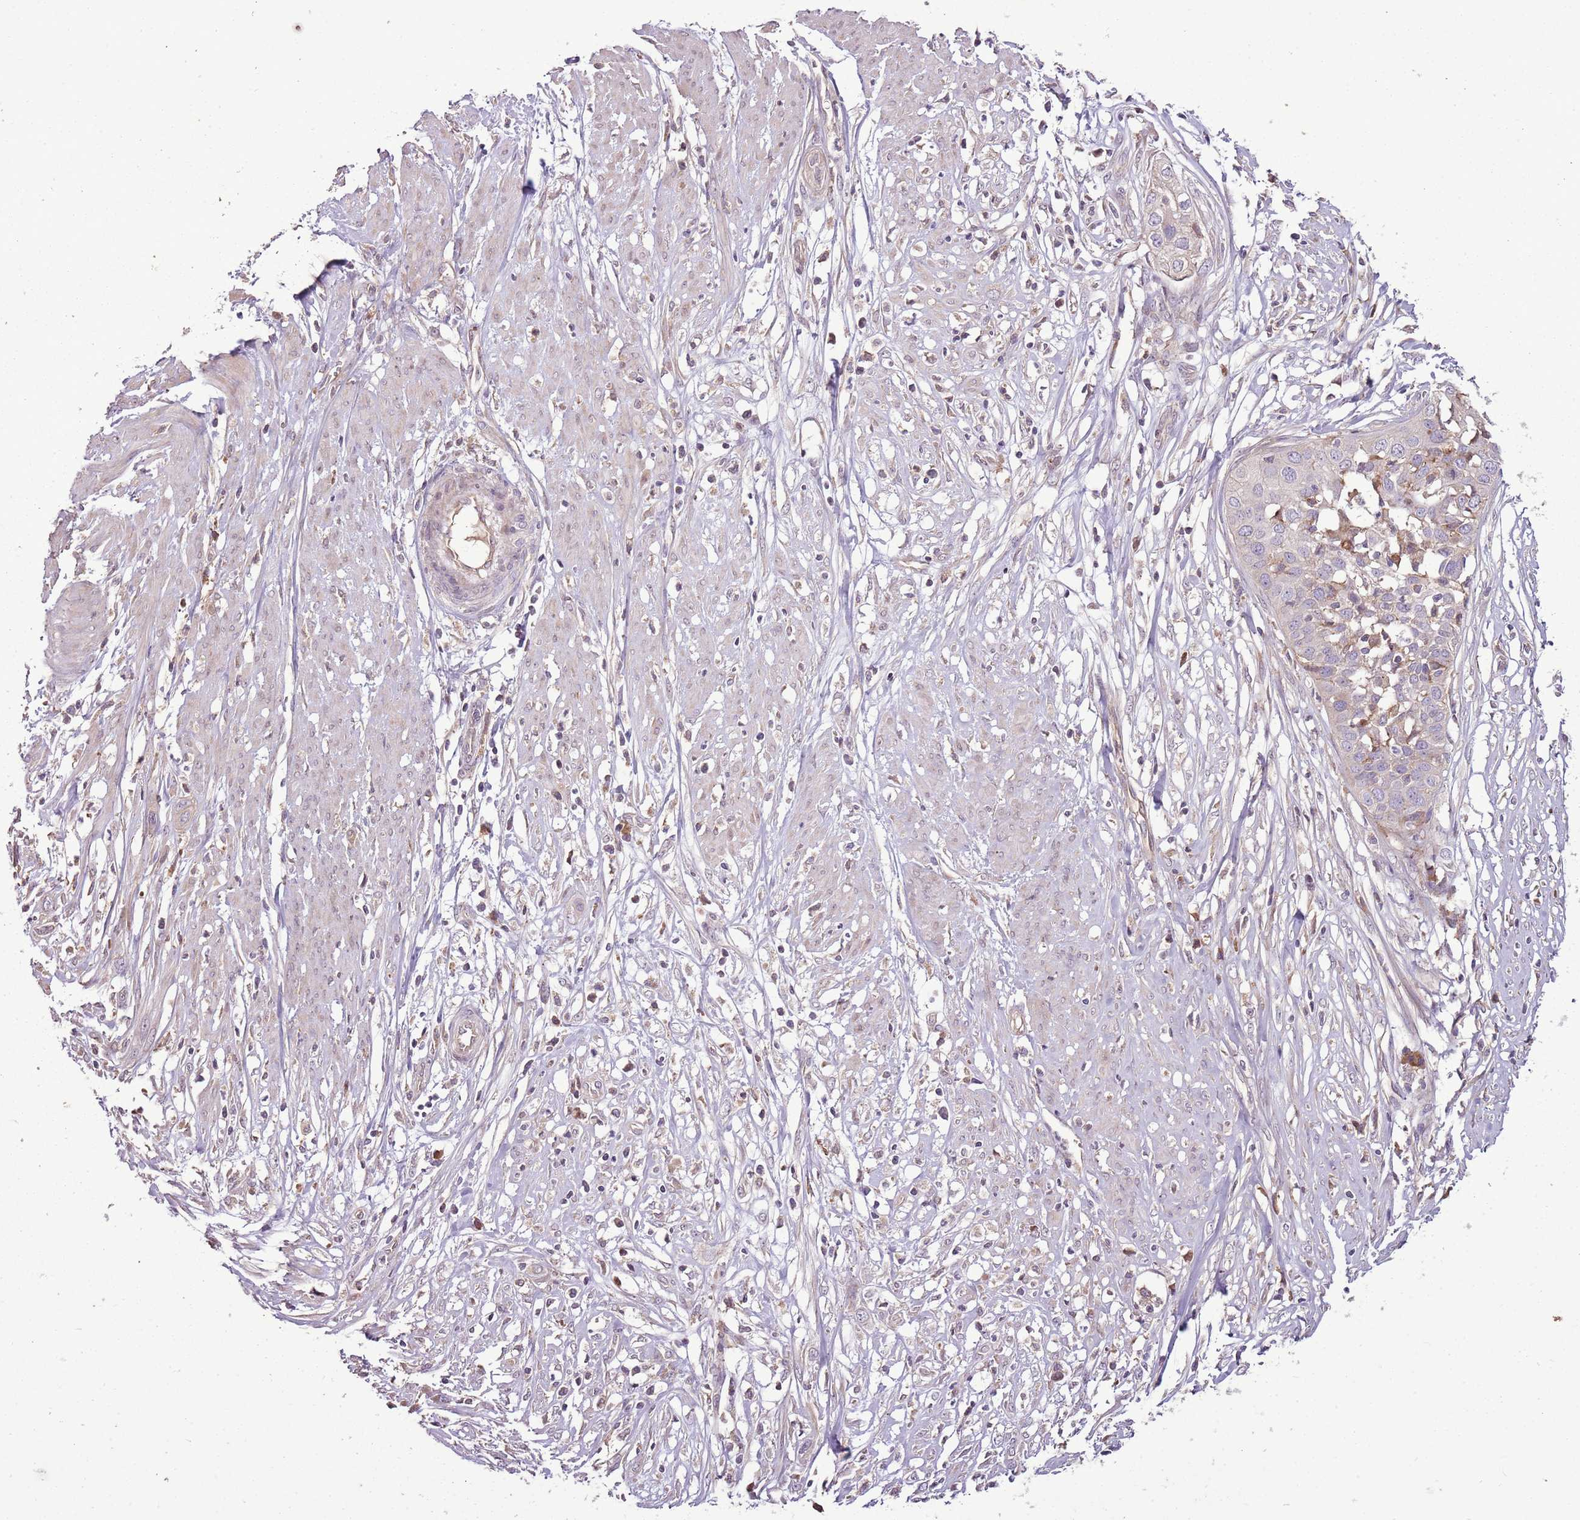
{"staining": {"intensity": "weak", "quantity": "<25%", "location": "cytoplasmic/membranous"}, "tissue": "cervical cancer", "cell_type": "Tumor cells", "image_type": "cancer", "snomed": [{"axis": "morphology", "description": "Squamous cell carcinoma, NOS"}, {"axis": "topography", "description": "Cervix"}], "caption": "Immunohistochemistry of cervical squamous cell carcinoma displays no expression in tumor cells.", "gene": "ANKRD24", "patient": {"sex": "female", "age": 34}}